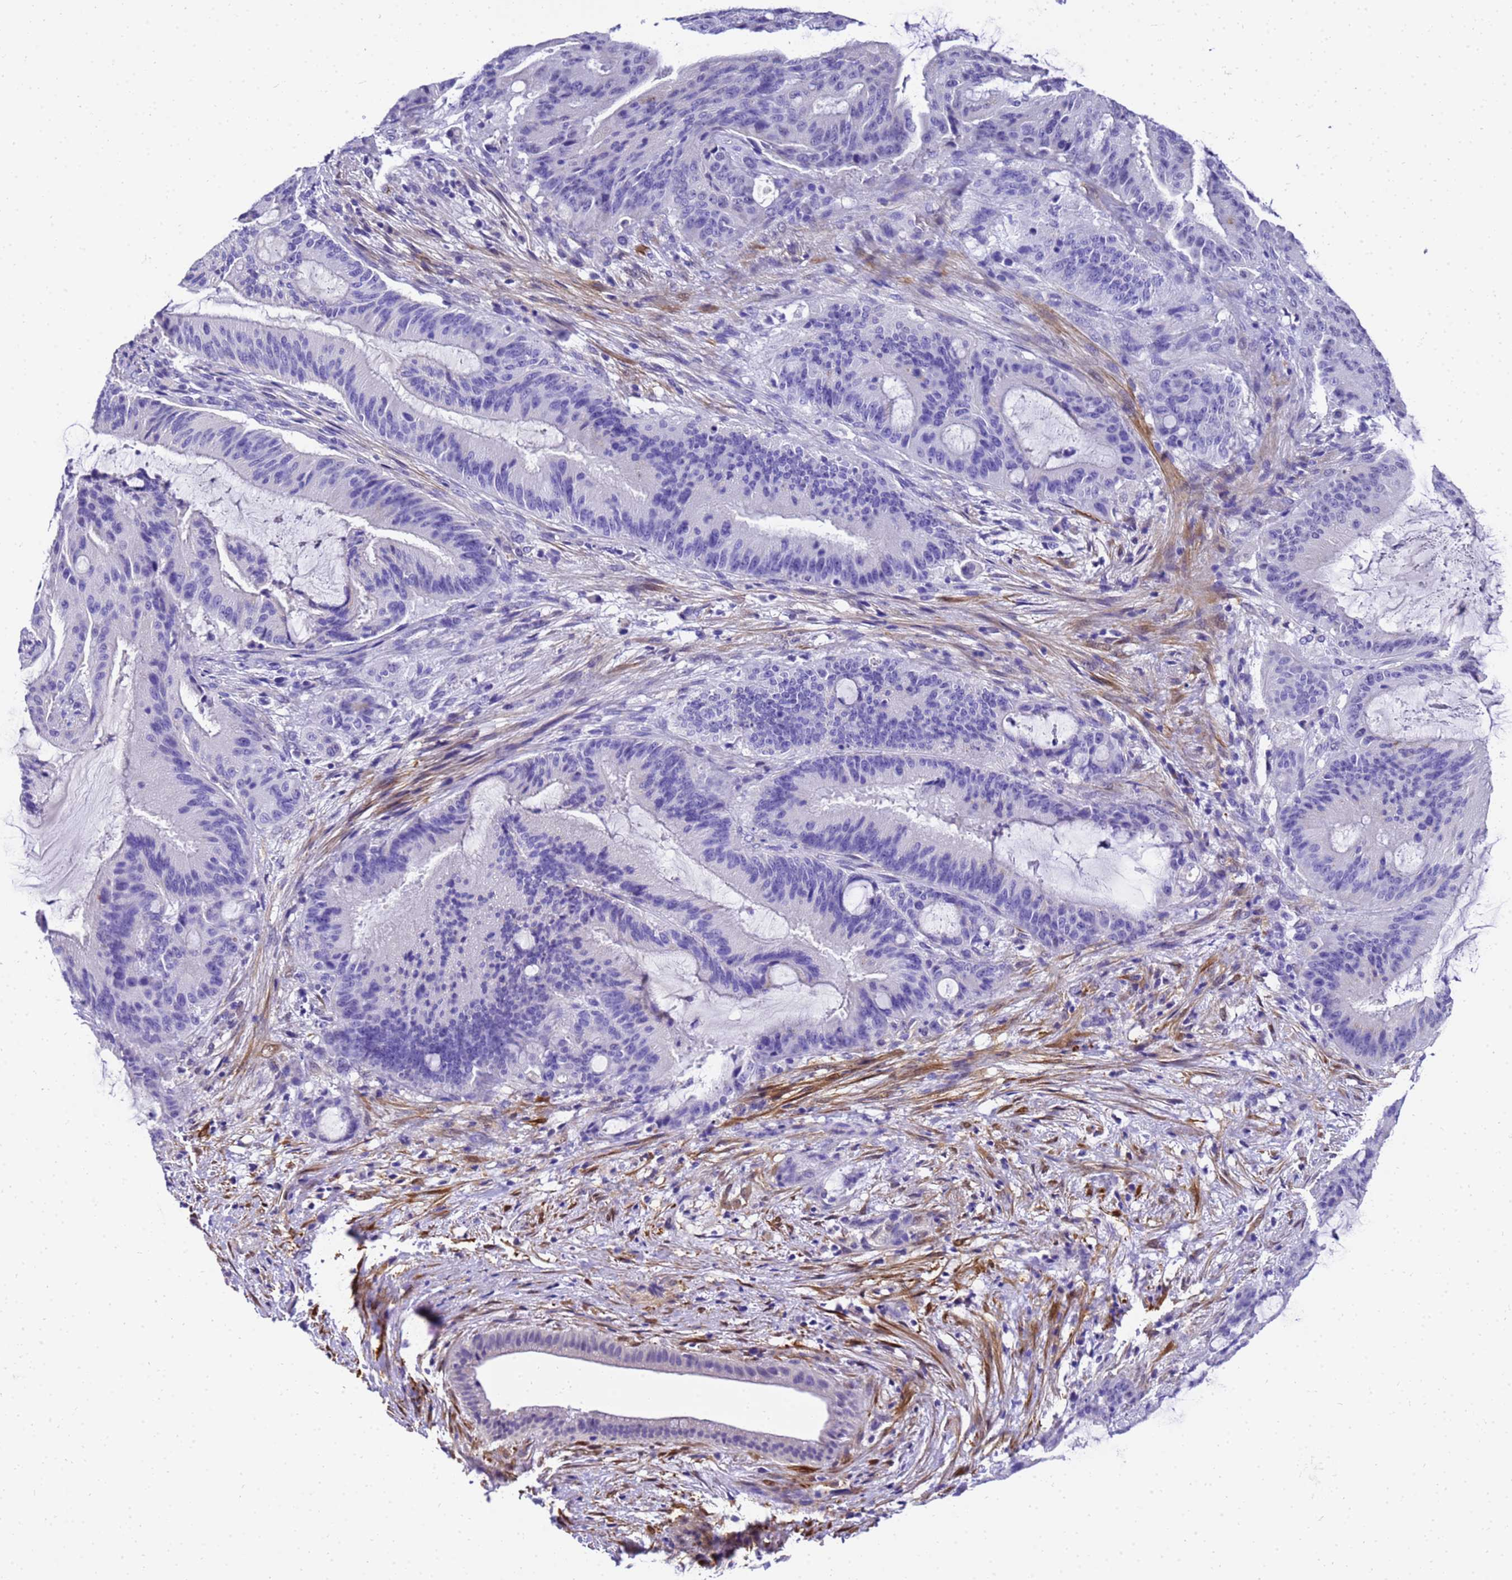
{"staining": {"intensity": "negative", "quantity": "none", "location": "none"}, "tissue": "liver cancer", "cell_type": "Tumor cells", "image_type": "cancer", "snomed": [{"axis": "morphology", "description": "Normal tissue, NOS"}, {"axis": "morphology", "description": "Cholangiocarcinoma"}, {"axis": "topography", "description": "Liver"}, {"axis": "topography", "description": "Peripheral nerve tissue"}], "caption": "High power microscopy histopathology image of an IHC micrograph of cholangiocarcinoma (liver), revealing no significant staining in tumor cells.", "gene": "HSPB6", "patient": {"sex": "female", "age": 73}}